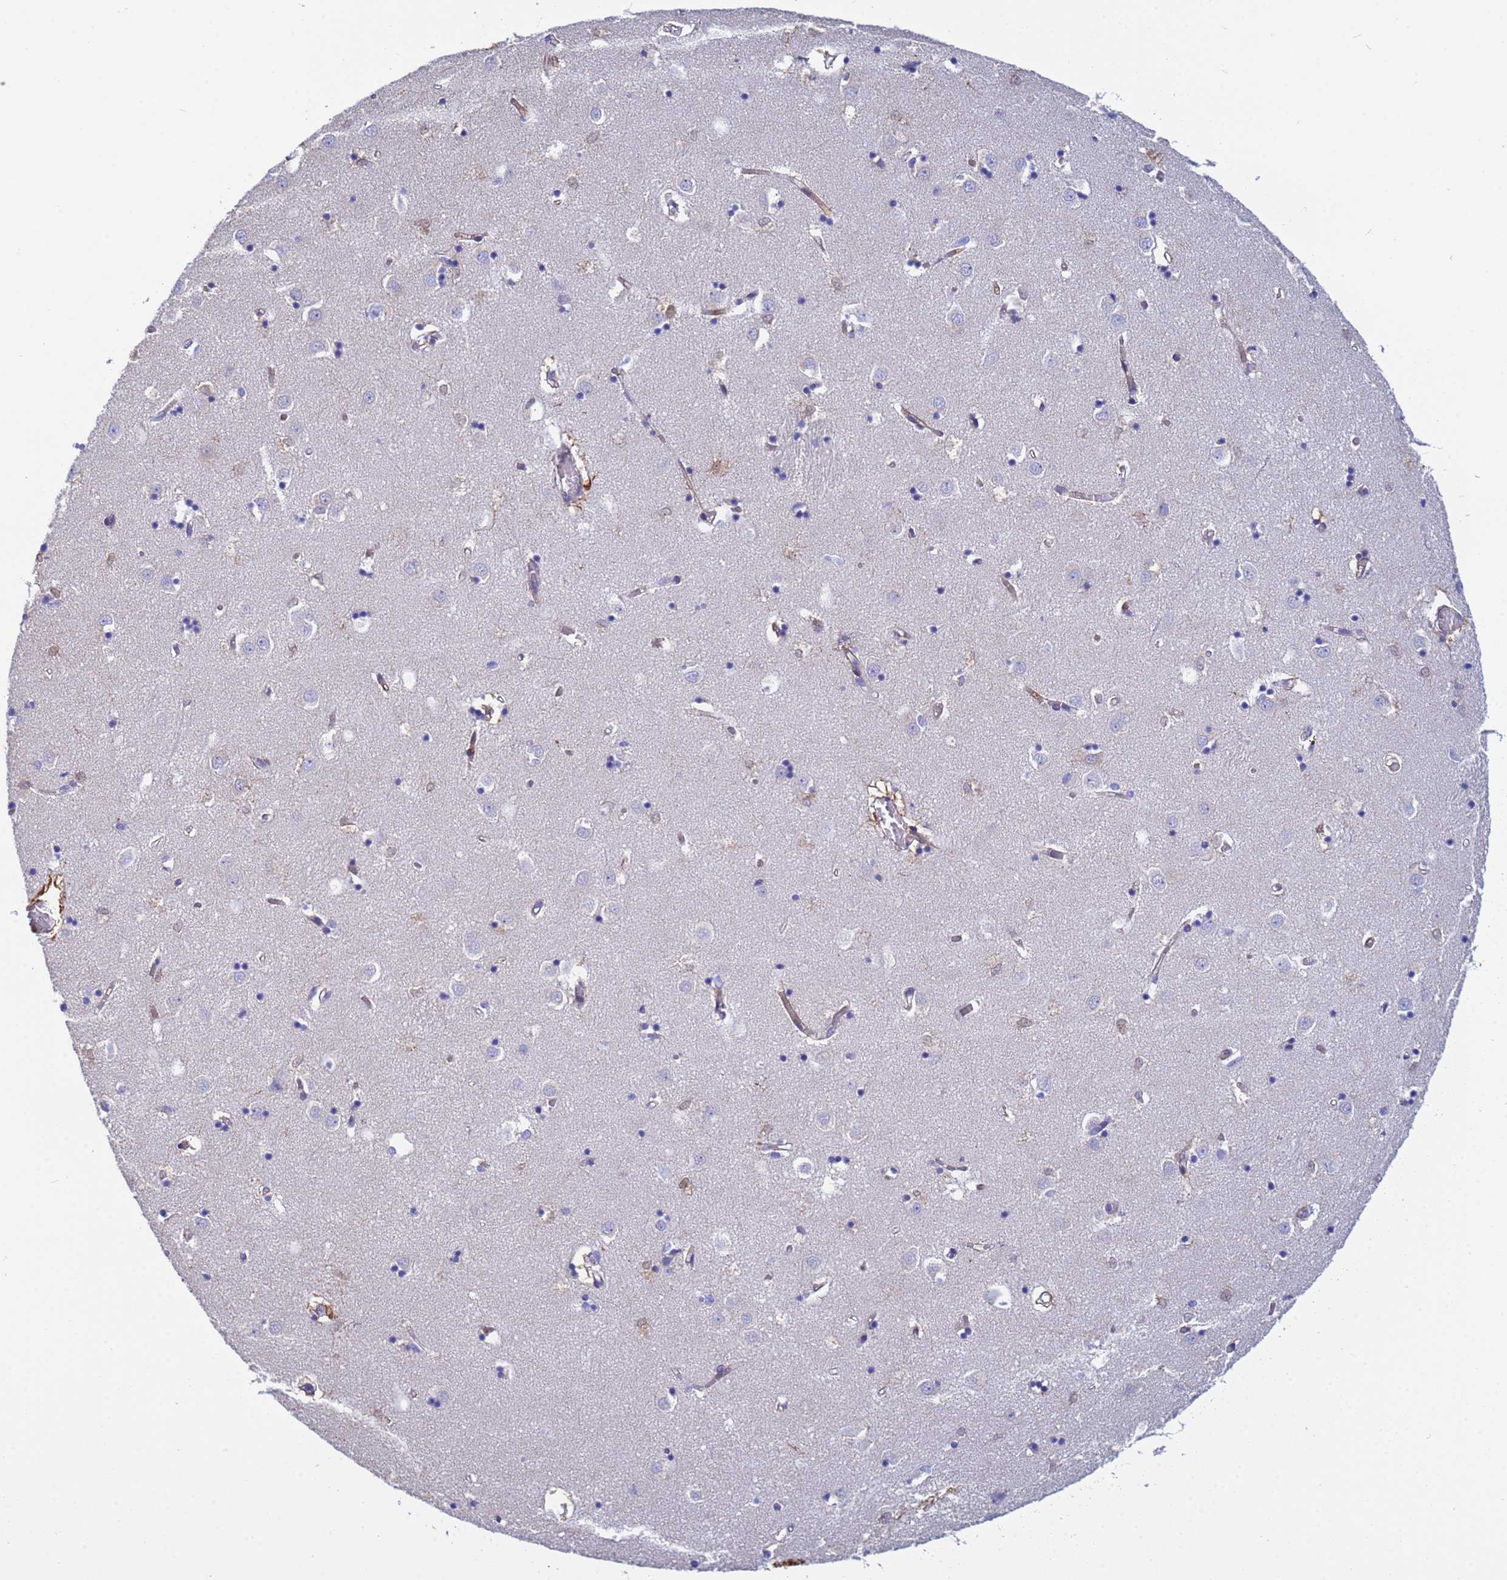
{"staining": {"intensity": "negative", "quantity": "none", "location": "none"}, "tissue": "caudate", "cell_type": "Glial cells", "image_type": "normal", "snomed": [{"axis": "morphology", "description": "Normal tissue, NOS"}, {"axis": "topography", "description": "Lateral ventricle wall"}], "caption": "Immunohistochemistry (IHC) histopathology image of benign caudate stained for a protein (brown), which reveals no staining in glial cells. (DAB (3,3'-diaminobenzidine) immunohistochemistry visualized using brightfield microscopy, high magnification).", "gene": "PPP6R1", "patient": {"sex": "male", "age": 70}}